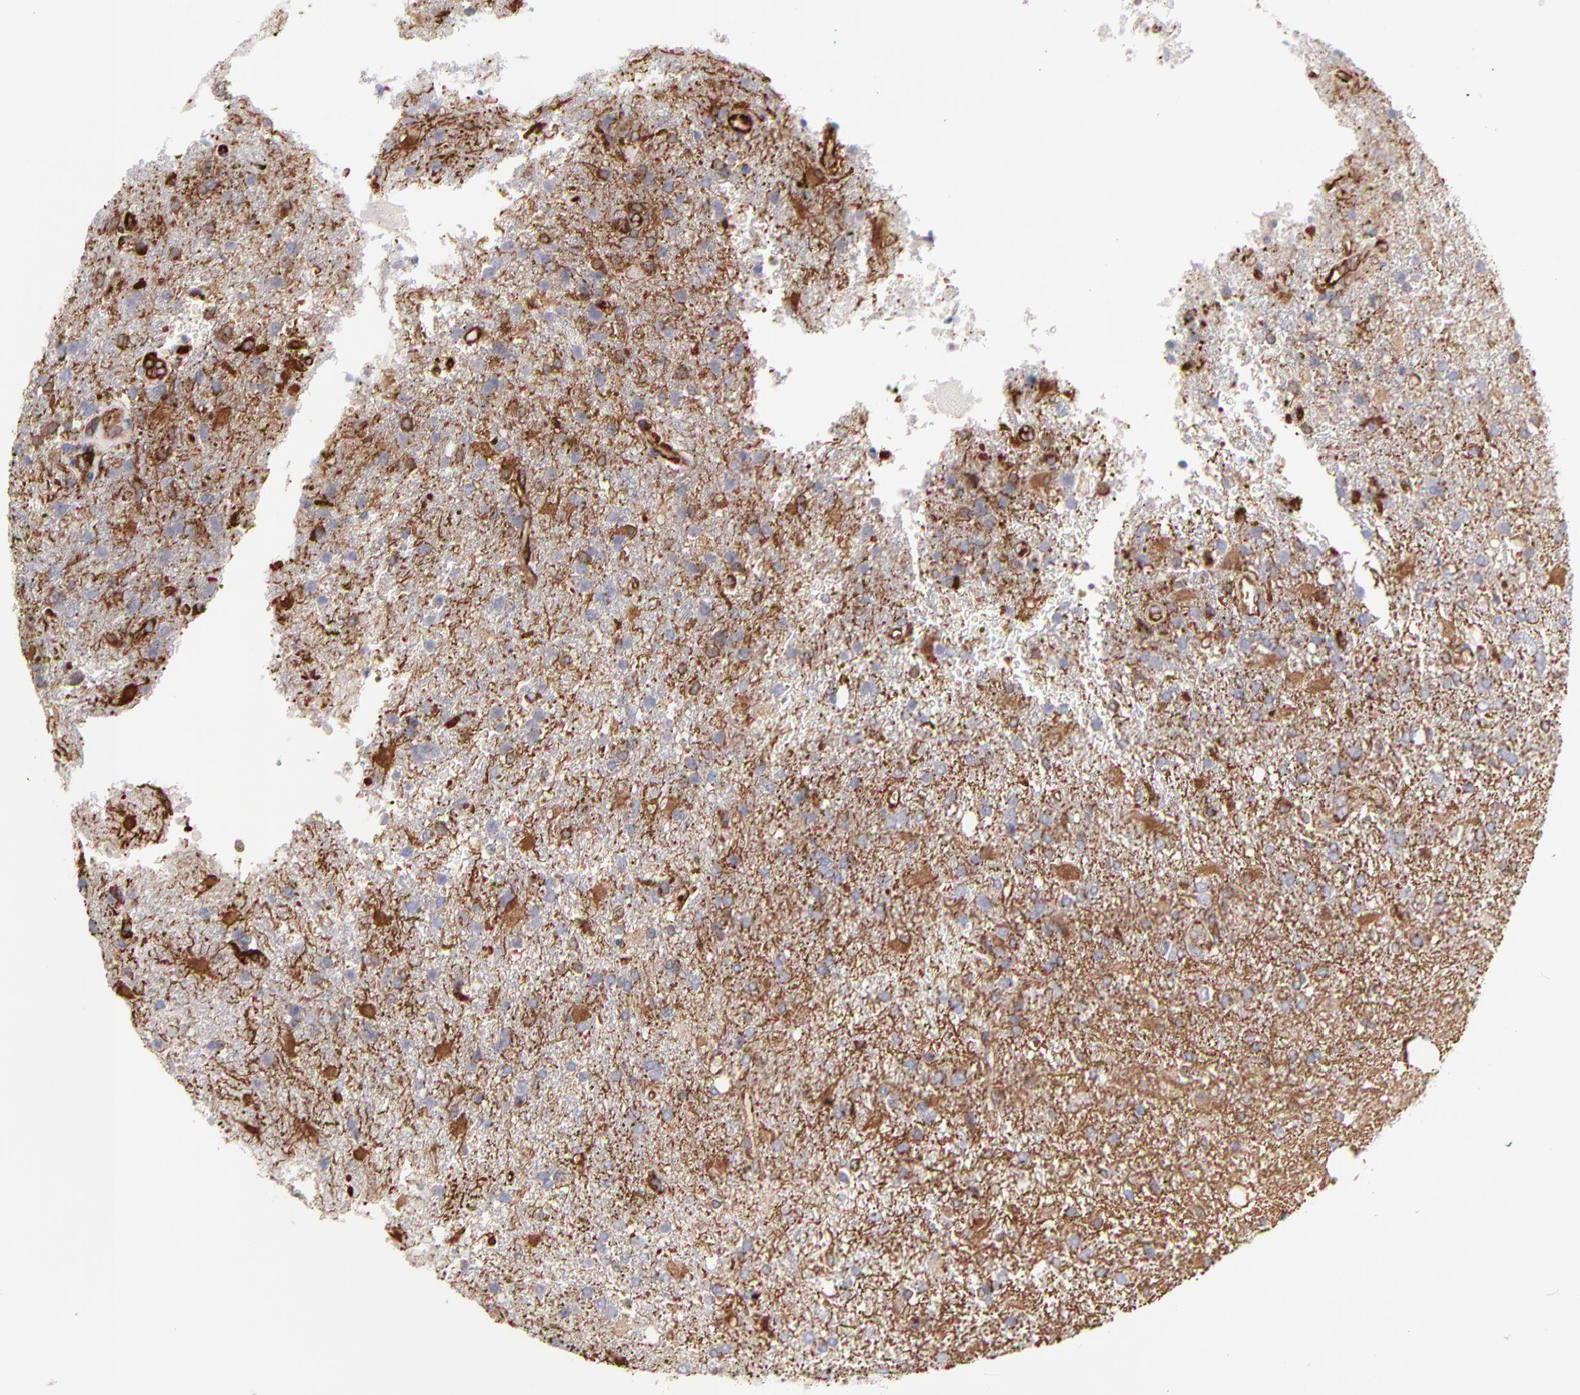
{"staining": {"intensity": "strong", "quantity": "25%-75%", "location": "cytoplasmic/membranous,nuclear"}, "tissue": "glioma", "cell_type": "Tumor cells", "image_type": "cancer", "snomed": [{"axis": "morphology", "description": "Glioma, malignant, High grade"}, {"axis": "topography", "description": "Cerebral cortex"}], "caption": "High-grade glioma (malignant) stained for a protein shows strong cytoplasmic/membranous and nuclear positivity in tumor cells. (DAB = brown stain, brightfield microscopy at high magnification).", "gene": "COX8C", "patient": {"sex": "male", "age": 79}}